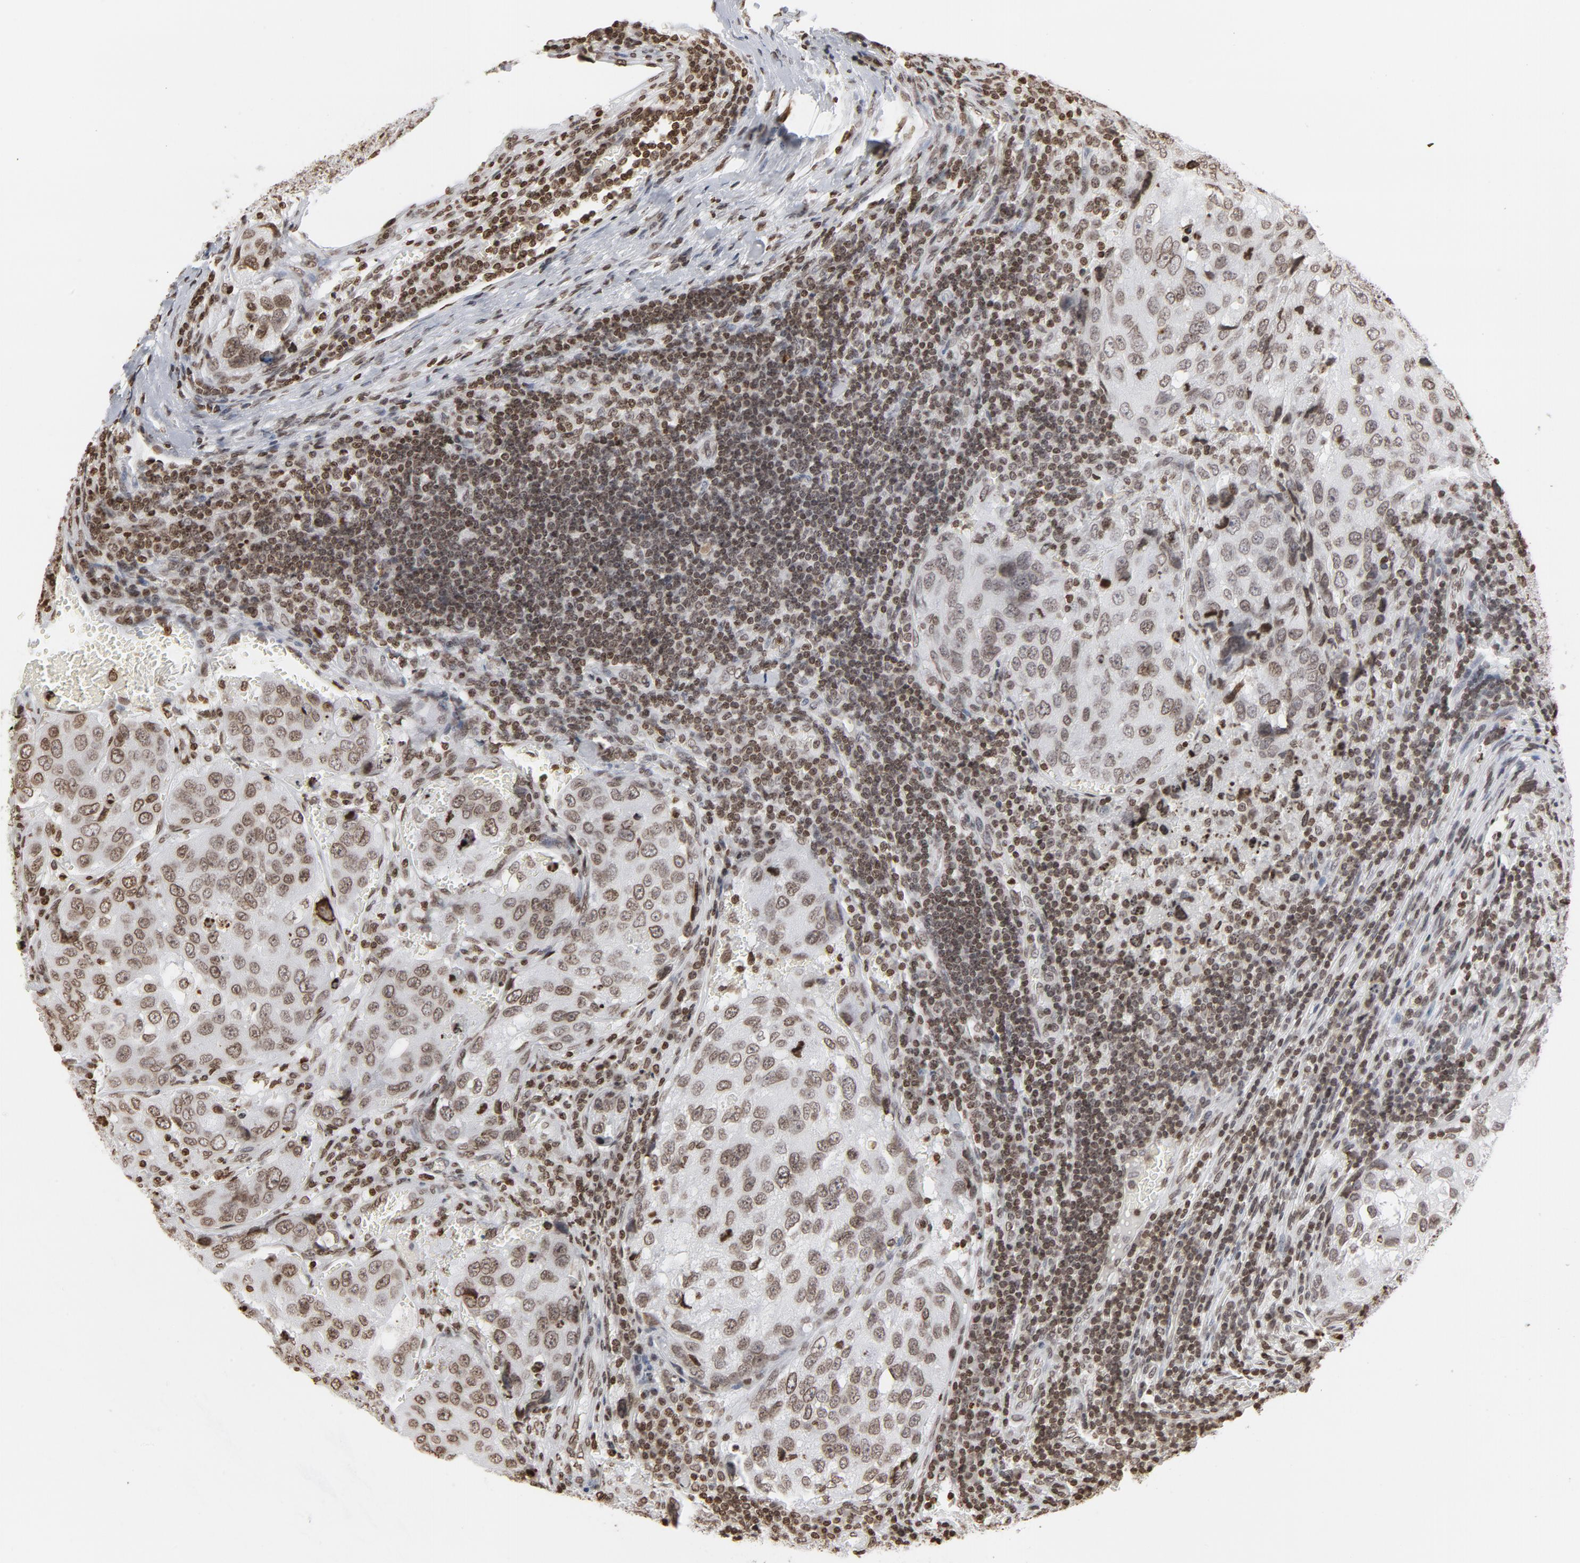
{"staining": {"intensity": "weak", "quantity": ">75%", "location": "nuclear"}, "tissue": "urothelial cancer", "cell_type": "Tumor cells", "image_type": "cancer", "snomed": [{"axis": "morphology", "description": "Urothelial carcinoma, High grade"}, {"axis": "topography", "description": "Lymph node"}, {"axis": "topography", "description": "Urinary bladder"}], "caption": "High-grade urothelial carcinoma stained for a protein (brown) displays weak nuclear positive positivity in approximately >75% of tumor cells.", "gene": "H2AC12", "patient": {"sex": "male", "age": 51}}